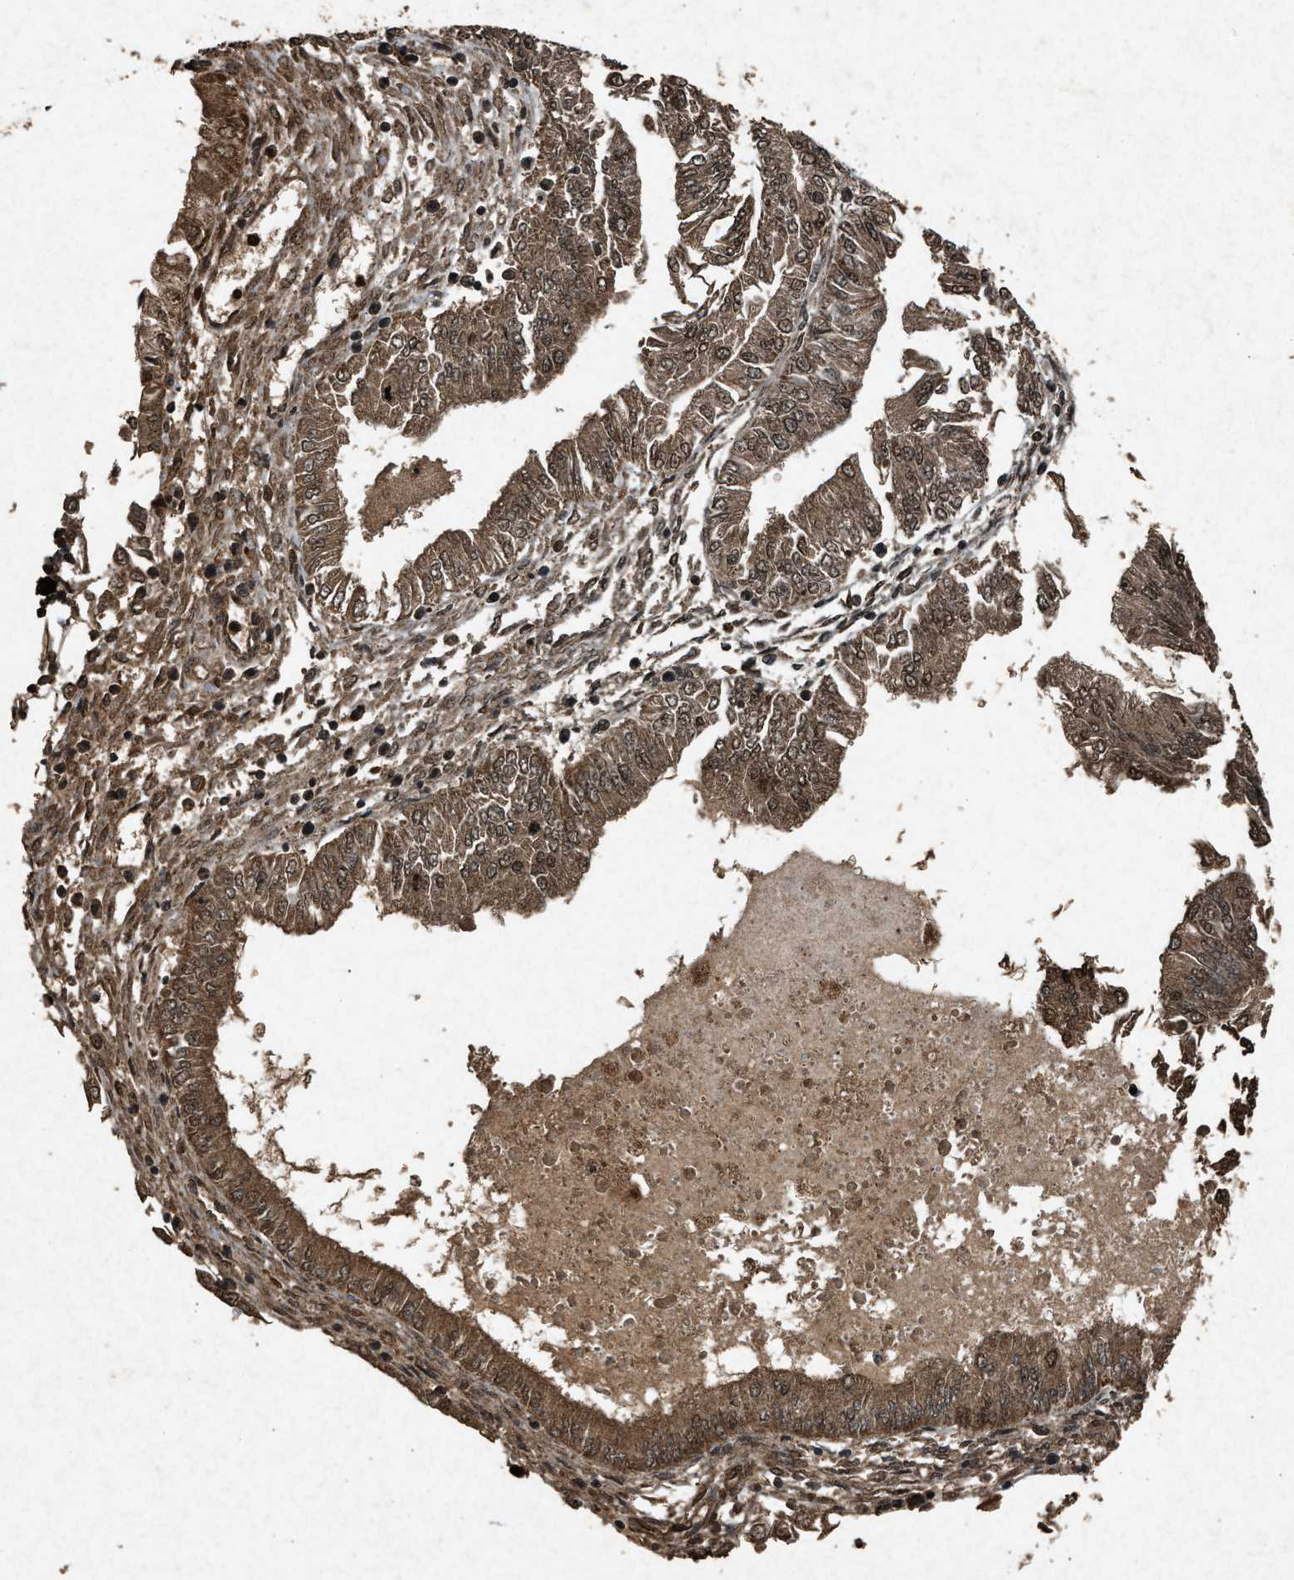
{"staining": {"intensity": "moderate", "quantity": ">75%", "location": "cytoplasmic/membranous,nuclear"}, "tissue": "endometrial cancer", "cell_type": "Tumor cells", "image_type": "cancer", "snomed": [{"axis": "morphology", "description": "Adenocarcinoma, NOS"}, {"axis": "topography", "description": "Endometrium"}], "caption": "Endometrial cancer tissue shows moderate cytoplasmic/membranous and nuclear positivity in about >75% of tumor cells The staining was performed using DAB (3,3'-diaminobenzidine) to visualize the protein expression in brown, while the nuclei were stained in blue with hematoxylin (Magnification: 20x).", "gene": "OAS1", "patient": {"sex": "female", "age": 53}}